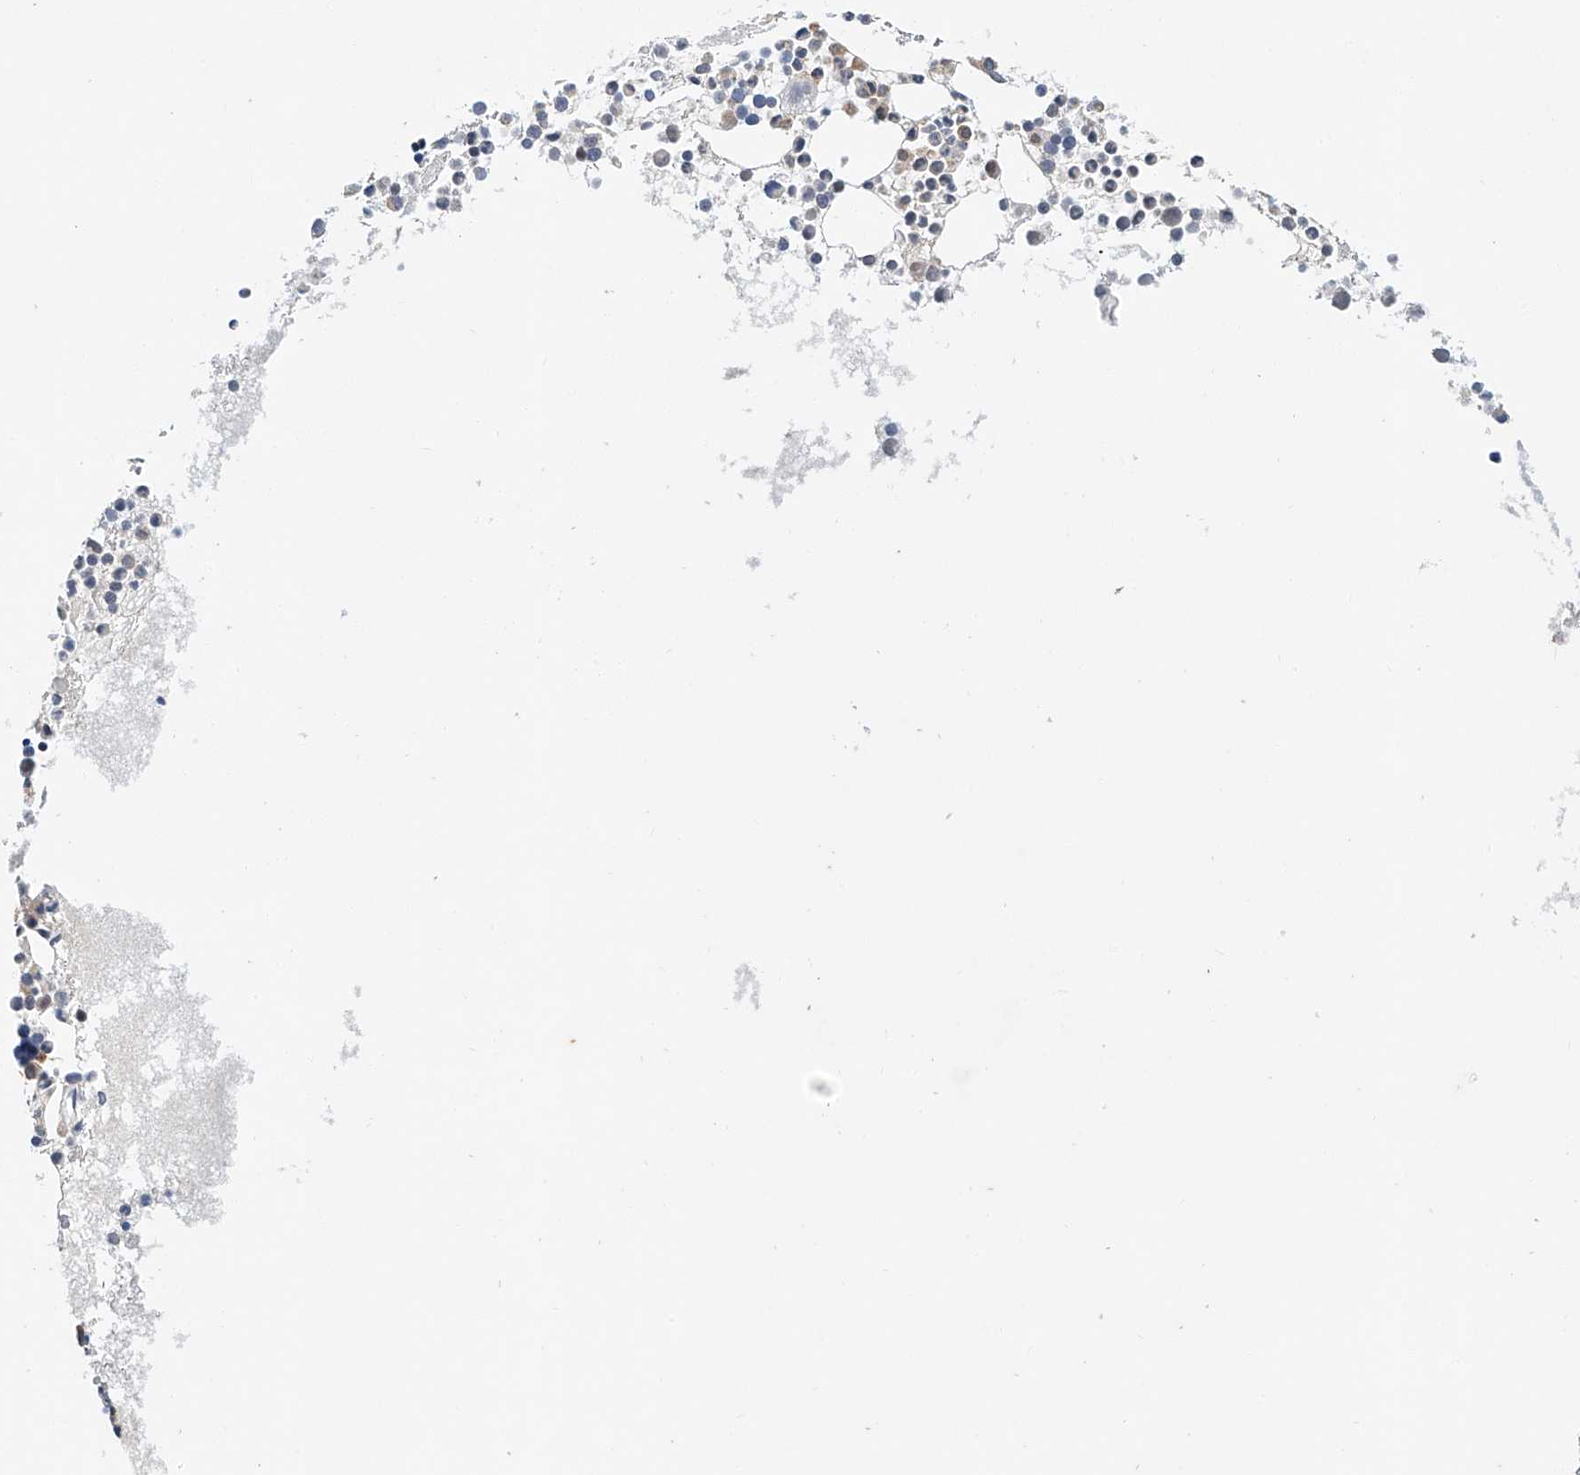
{"staining": {"intensity": "moderate", "quantity": "<25%", "location": "cytoplasmic/membranous,nuclear"}, "tissue": "bone marrow", "cell_type": "Hematopoietic cells", "image_type": "normal", "snomed": [{"axis": "morphology", "description": "Normal tissue, NOS"}, {"axis": "topography", "description": "Bone marrow"}], "caption": "Approximately <25% of hematopoietic cells in unremarkable bone marrow reveal moderate cytoplasmic/membranous,nuclear protein staining as visualized by brown immunohistochemical staining.", "gene": "CTDP1", "patient": {"sex": "female", "age": 78}}